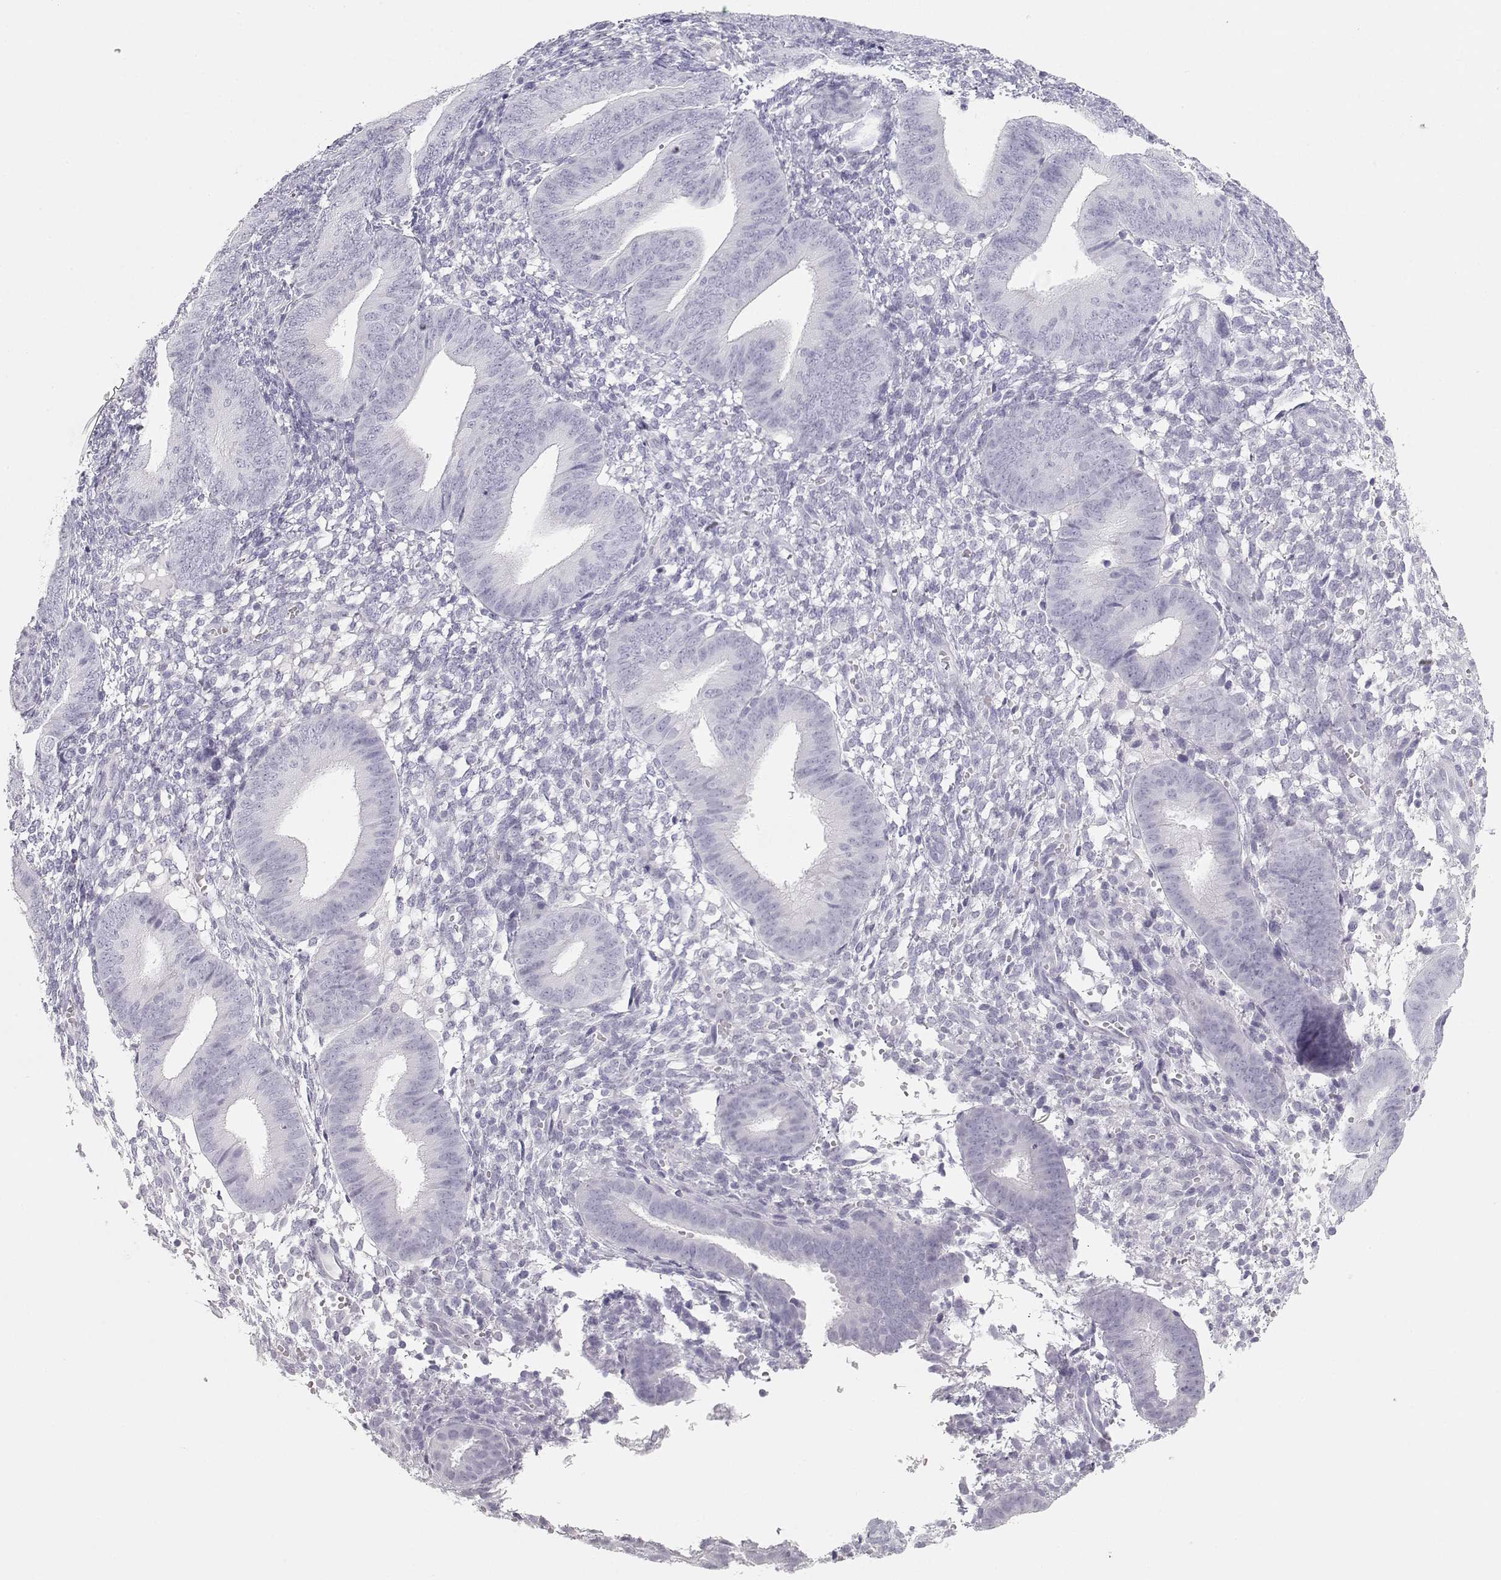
{"staining": {"intensity": "negative", "quantity": "none", "location": "none"}, "tissue": "endometrium", "cell_type": "Cells in endometrial stroma", "image_type": "normal", "snomed": [{"axis": "morphology", "description": "Normal tissue, NOS"}, {"axis": "topography", "description": "Endometrium"}], "caption": "The immunohistochemistry (IHC) photomicrograph has no significant expression in cells in endometrial stroma of endometrium. (IHC, brightfield microscopy, high magnification).", "gene": "TKTL1", "patient": {"sex": "female", "age": 39}}